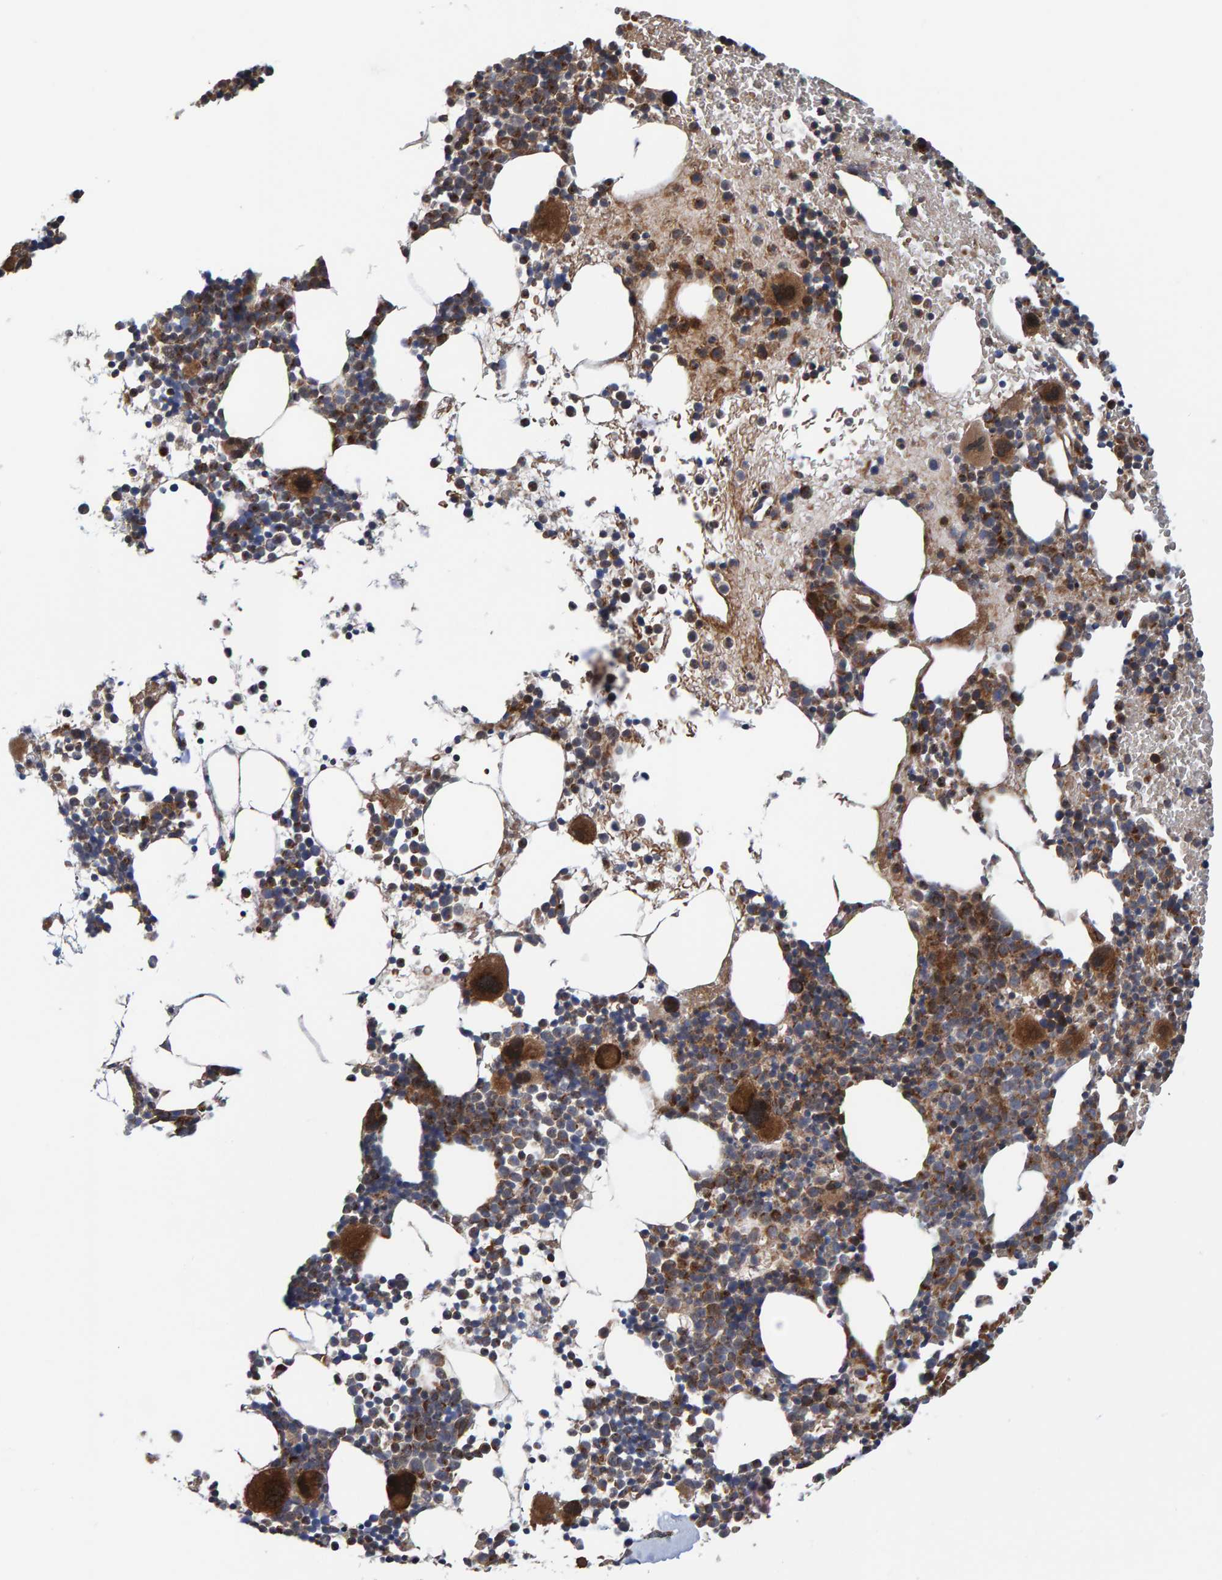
{"staining": {"intensity": "strong", "quantity": "25%-75%", "location": "cytoplasmic/membranous"}, "tissue": "bone marrow", "cell_type": "Hematopoietic cells", "image_type": "normal", "snomed": [{"axis": "morphology", "description": "Normal tissue, NOS"}, {"axis": "morphology", "description": "Inflammation, NOS"}, {"axis": "topography", "description": "Bone marrow"}], "caption": "Immunohistochemical staining of benign human bone marrow shows 25%-75% levels of strong cytoplasmic/membranous protein expression in approximately 25%-75% of hematopoietic cells.", "gene": "MFSD6L", "patient": {"sex": "male", "age": 78}}